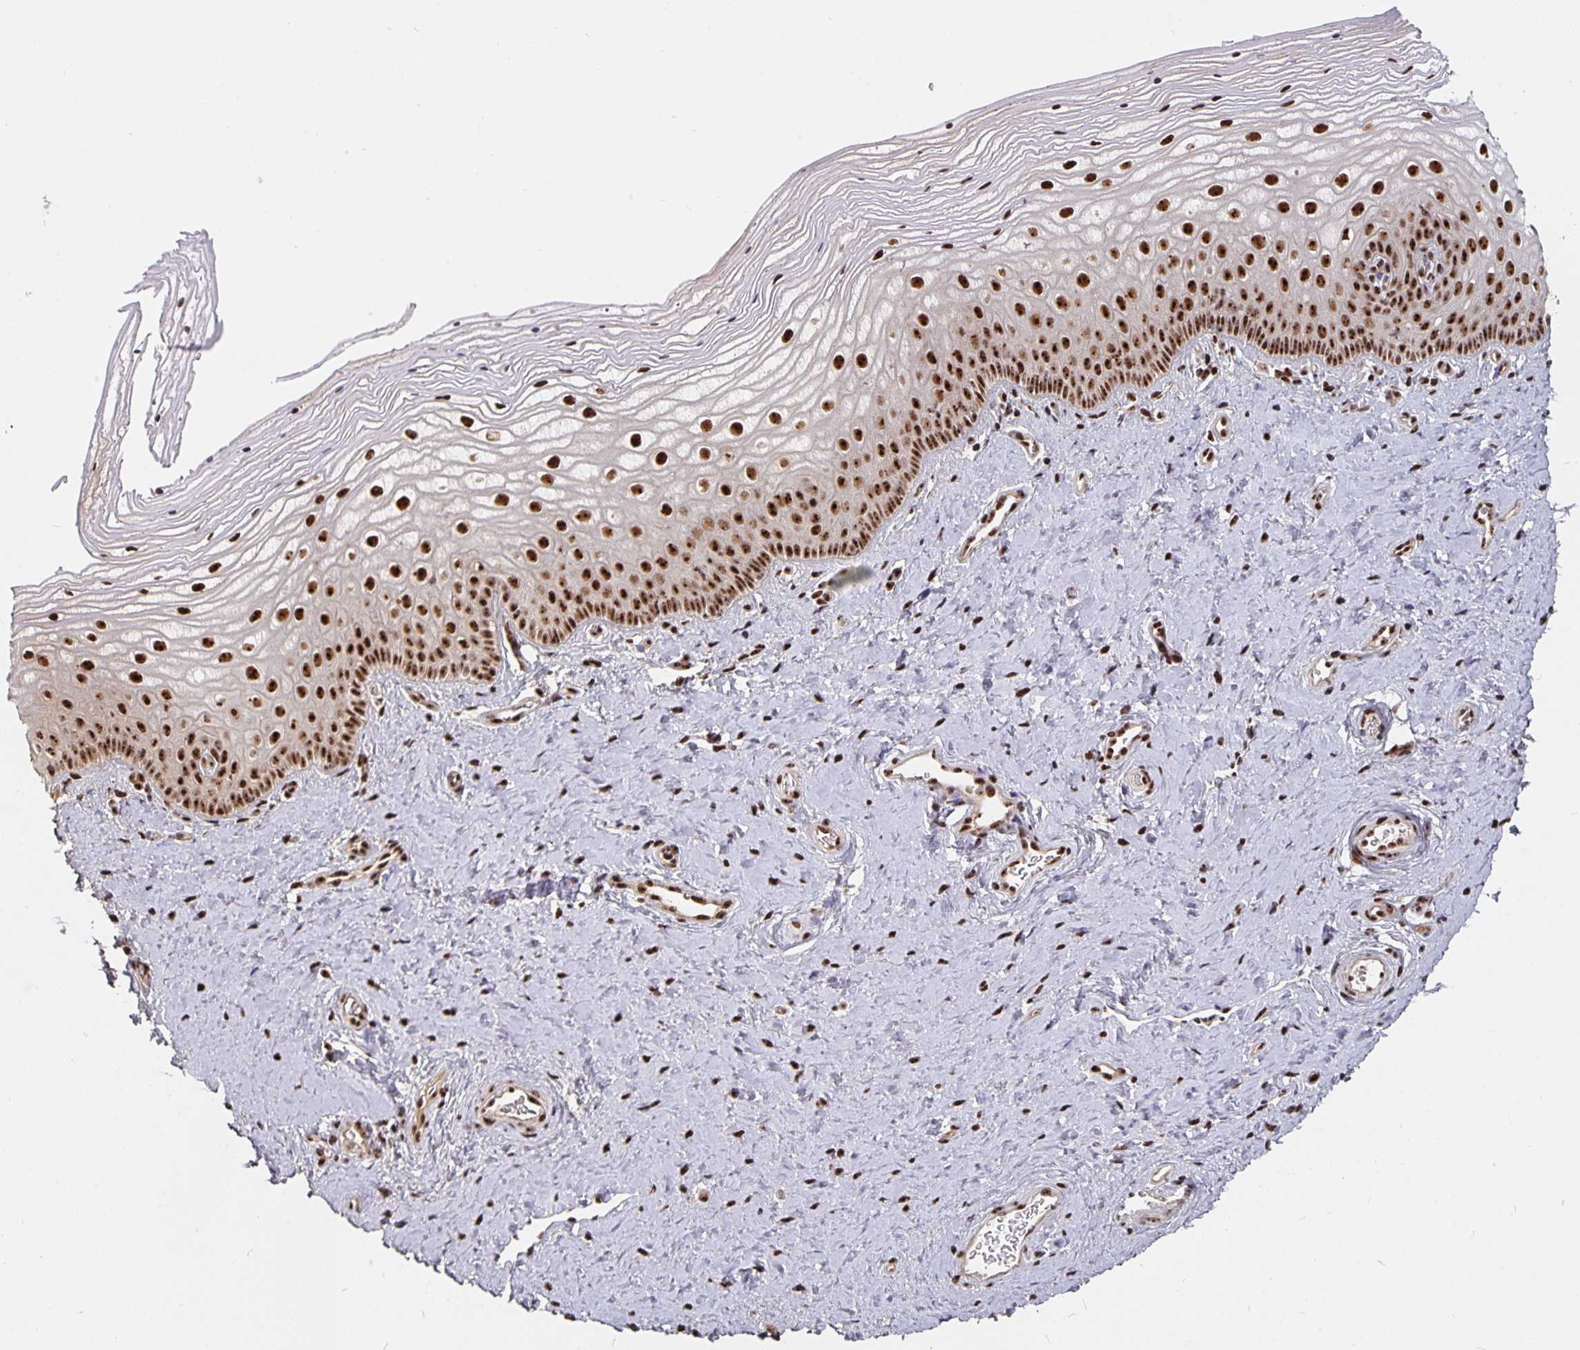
{"staining": {"intensity": "strong", "quantity": ">75%", "location": "nuclear"}, "tissue": "vagina", "cell_type": "Squamous epithelial cells", "image_type": "normal", "snomed": [{"axis": "morphology", "description": "Normal tissue, NOS"}, {"axis": "topography", "description": "Vagina"}], "caption": "This is an image of immunohistochemistry (IHC) staining of unremarkable vagina, which shows strong expression in the nuclear of squamous epithelial cells.", "gene": "LAS1L", "patient": {"sex": "female", "age": 39}}